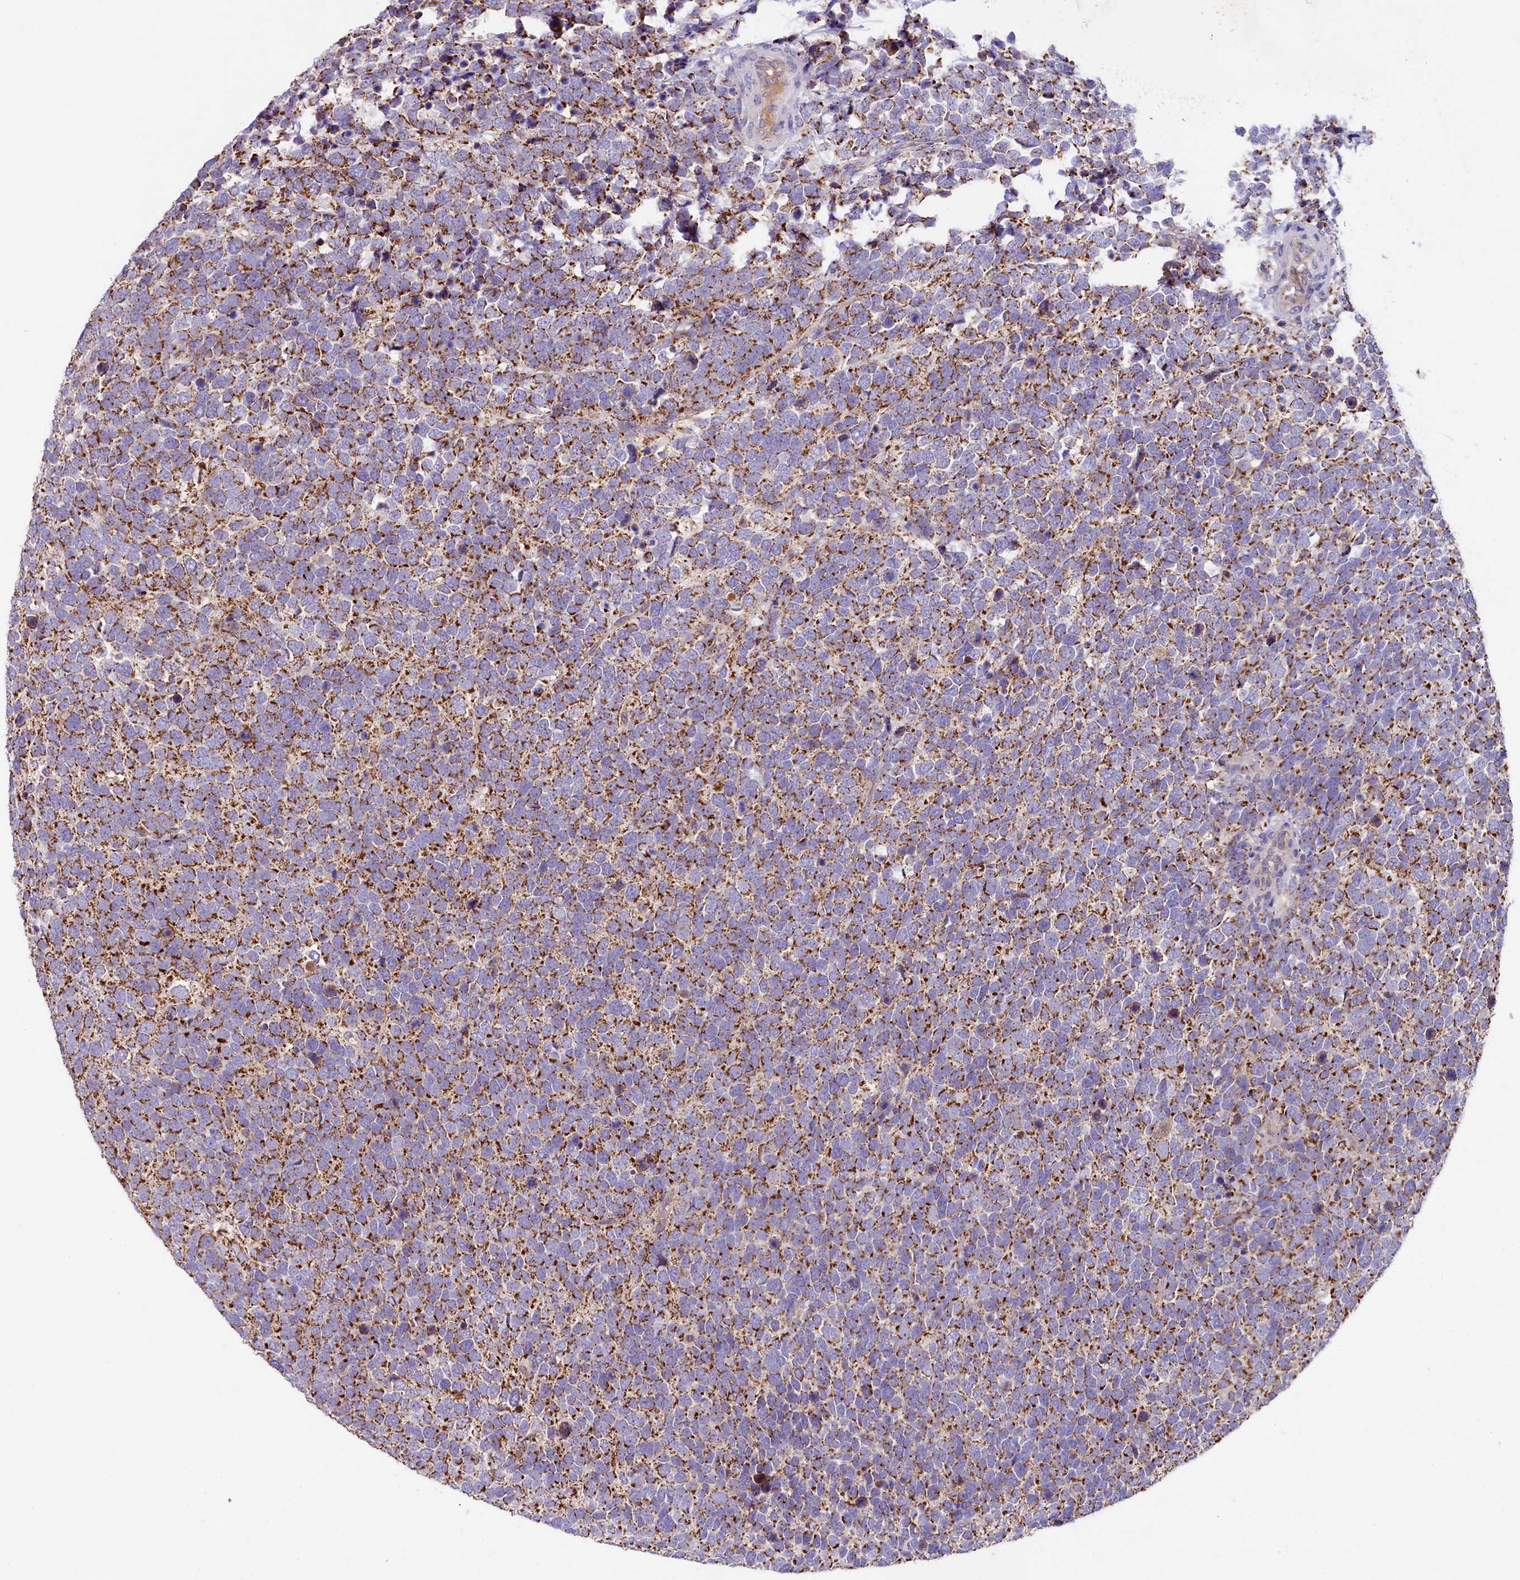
{"staining": {"intensity": "moderate", "quantity": ">75%", "location": "cytoplasmic/membranous"}, "tissue": "urothelial cancer", "cell_type": "Tumor cells", "image_type": "cancer", "snomed": [{"axis": "morphology", "description": "Urothelial carcinoma, High grade"}, {"axis": "topography", "description": "Urinary bladder"}], "caption": "Protein analysis of high-grade urothelial carcinoma tissue shows moderate cytoplasmic/membranous staining in about >75% of tumor cells. The protein is stained brown, and the nuclei are stained in blue (DAB (3,3'-diaminobenzidine) IHC with brightfield microscopy, high magnification).", "gene": "PMPCB", "patient": {"sex": "female", "age": 82}}